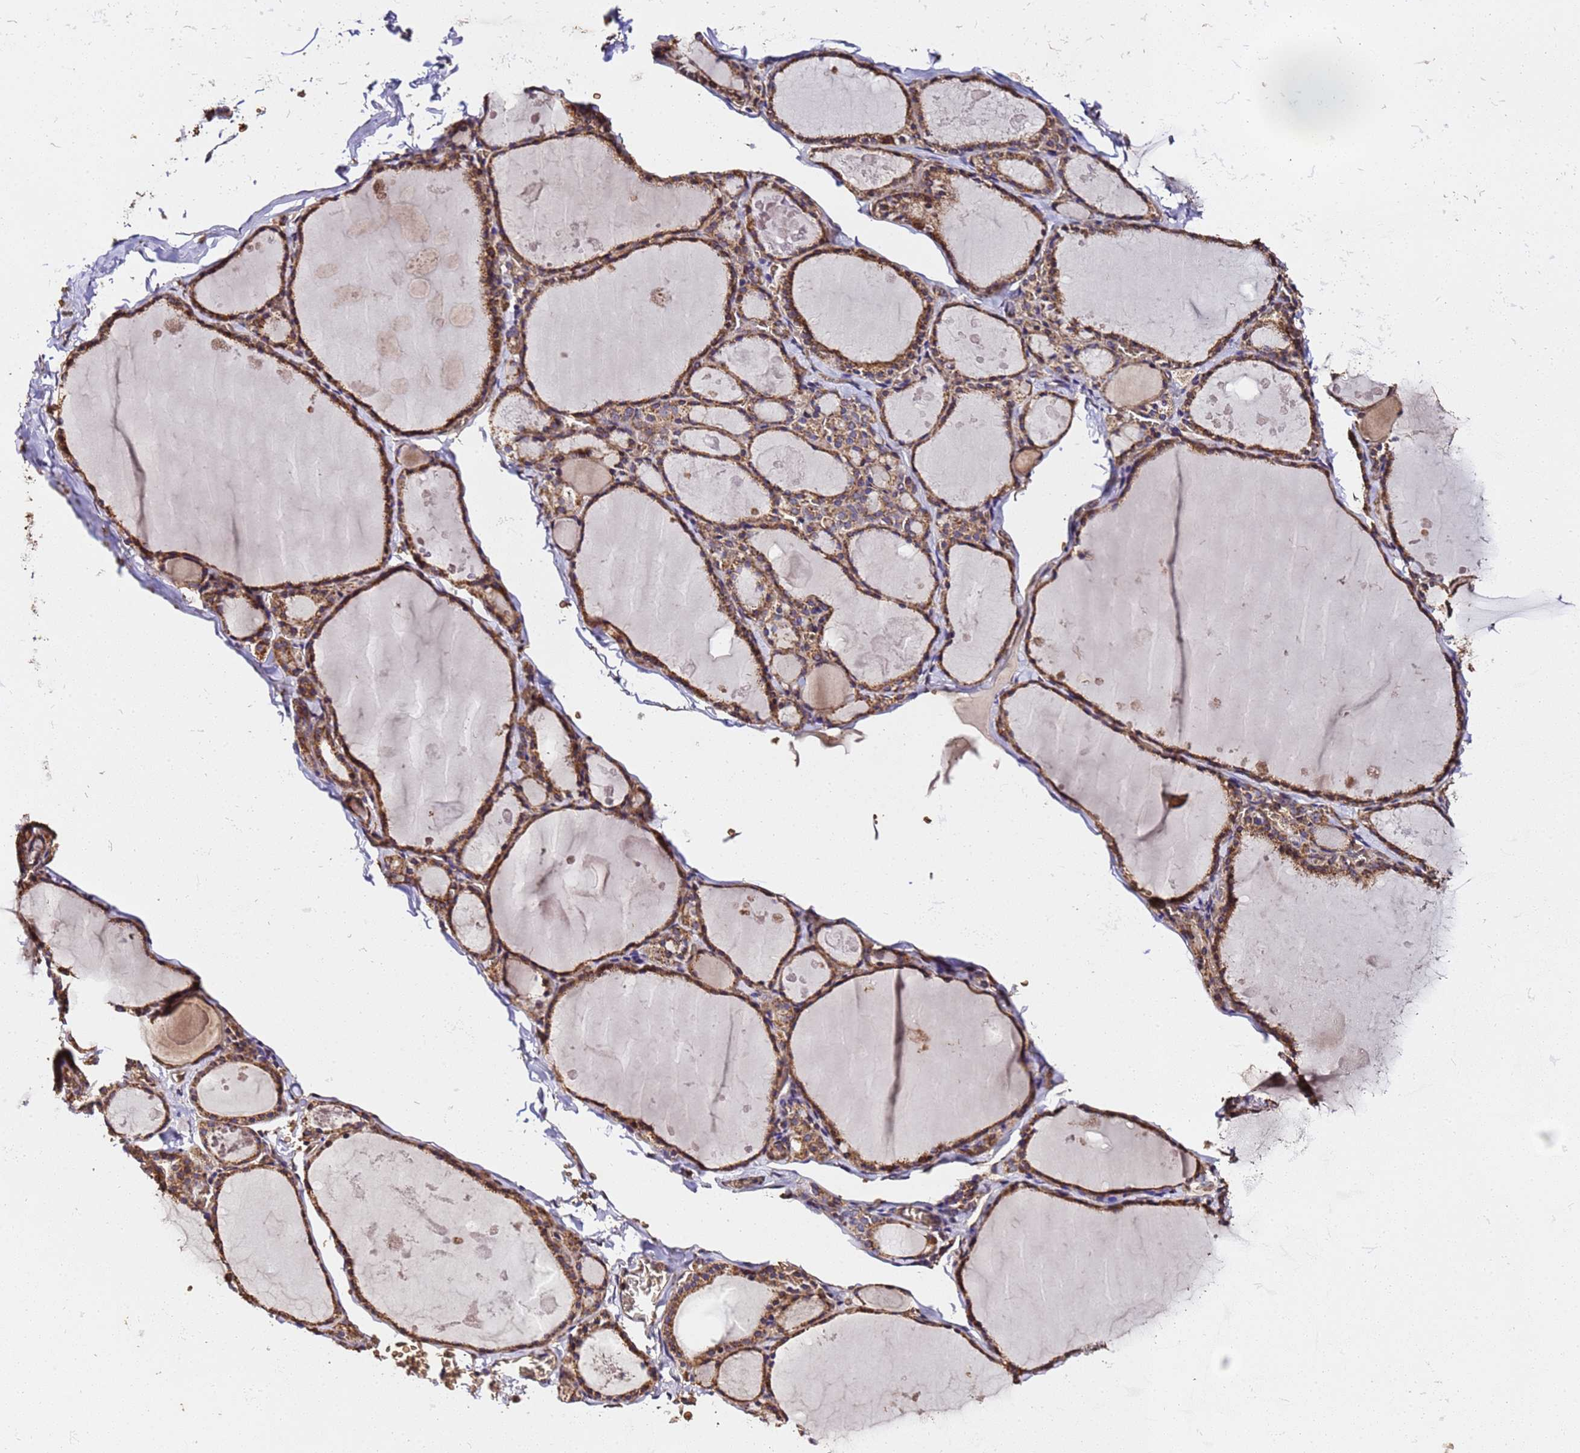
{"staining": {"intensity": "moderate", "quantity": ">75%", "location": "cytoplasmic/membranous"}, "tissue": "thyroid gland", "cell_type": "Glandular cells", "image_type": "normal", "snomed": [{"axis": "morphology", "description": "Normal tissue, NOS"}, {"axis": "topography", "description": "Thyroid gland"}], "caption": "Glandular cells exhibit medium levels of moderate cytoplasmic/membranous expression in approximately >75% of cells in benign human thyroid gland.", "gene": "LRRIQ1", "patient": {"sex": "male", "age": 56}}